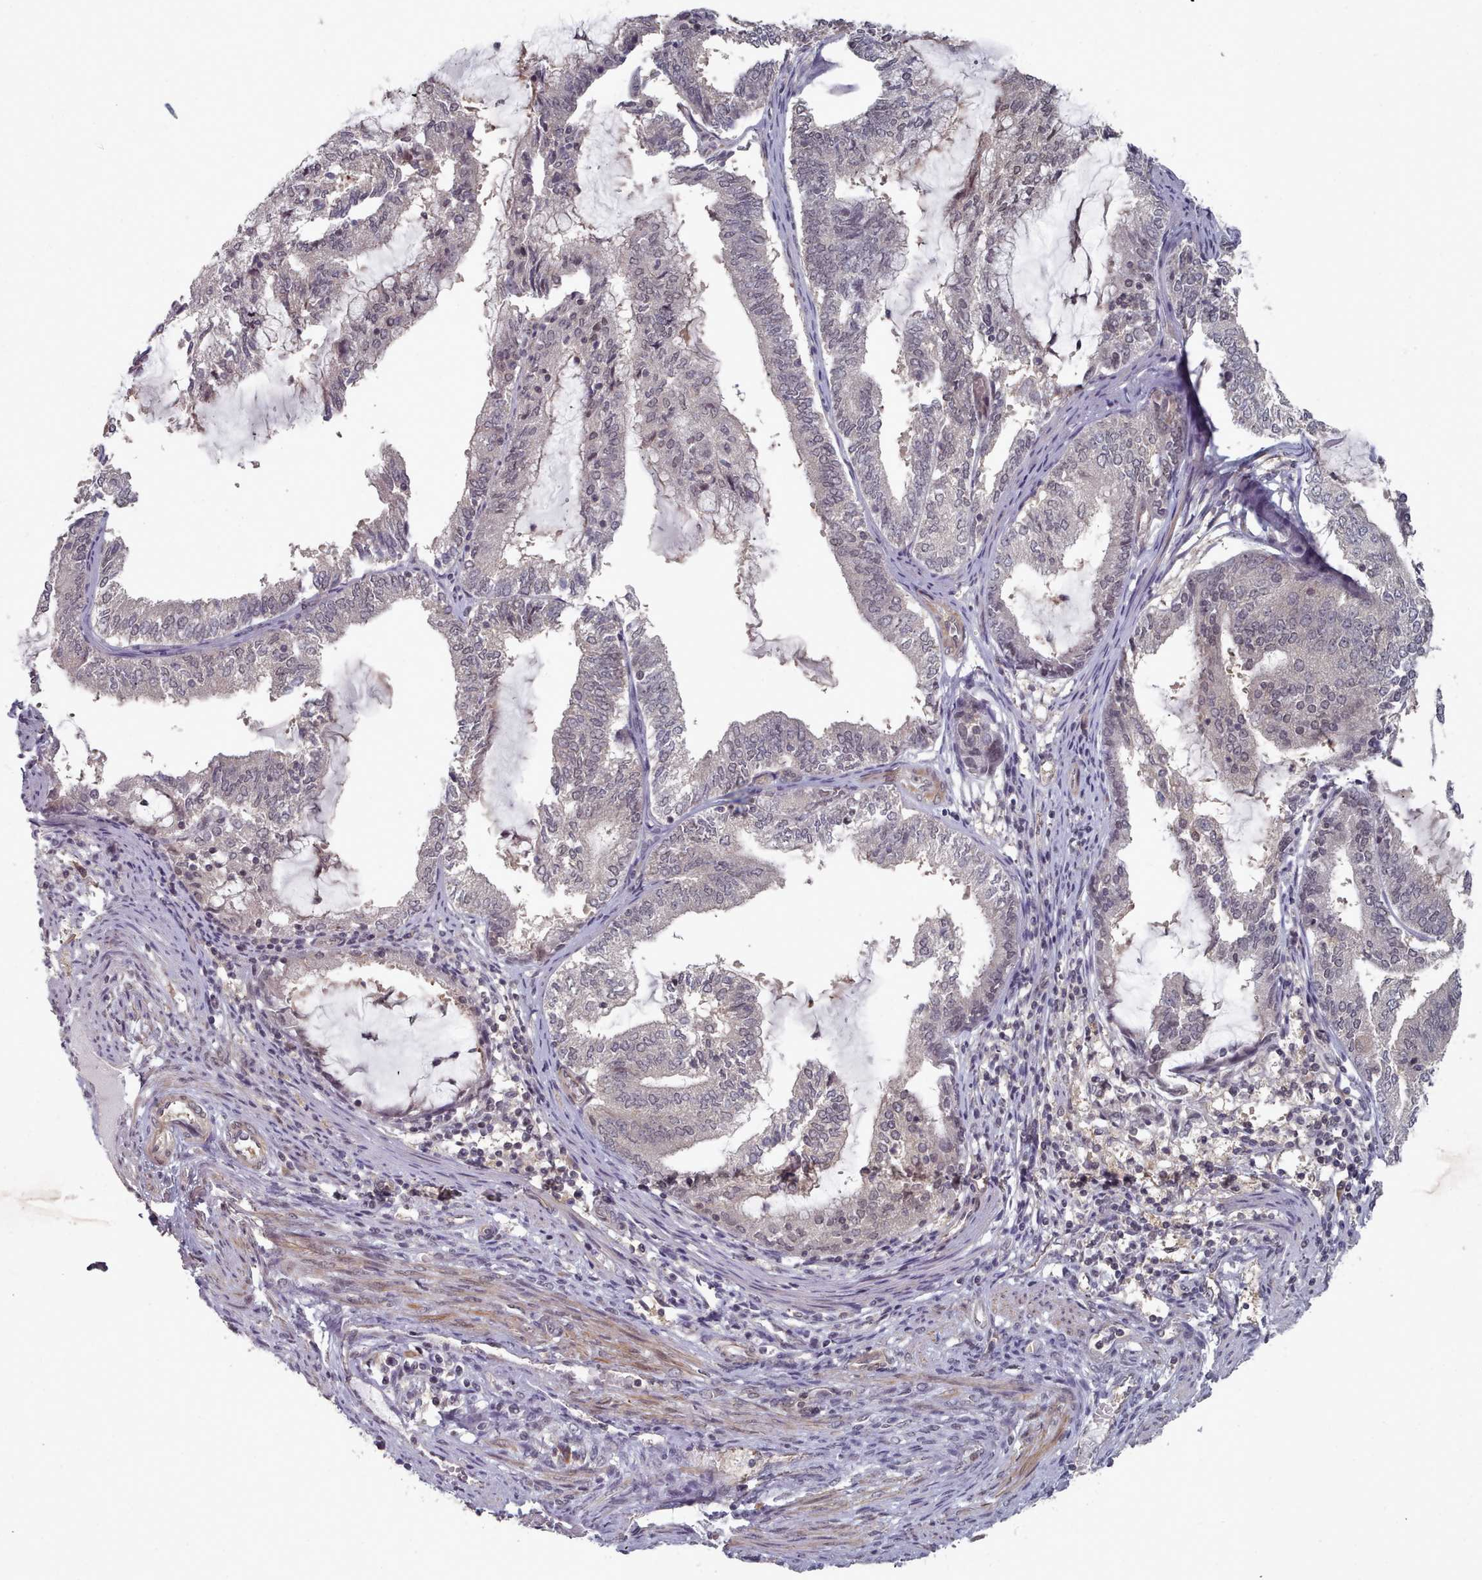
{"staining": {"intensity": "negative", "quantity": "none", "location": "none"}, "tissue": "endometrial cancer", "cell_type": "Tumor cells", "image_type": "cancer", "snomed": [{"axis": "morphology", "description": "Adenocarcinoma, NOS"}, {"axis": "topography", "description": "Endometrium"}], "caption": "DAB immunohistochemical staining of human endometrial cancer displays no significant expression in tumor cells.", "gene": "HYAL3", "patient": {"sex": "female", "age": 81}}